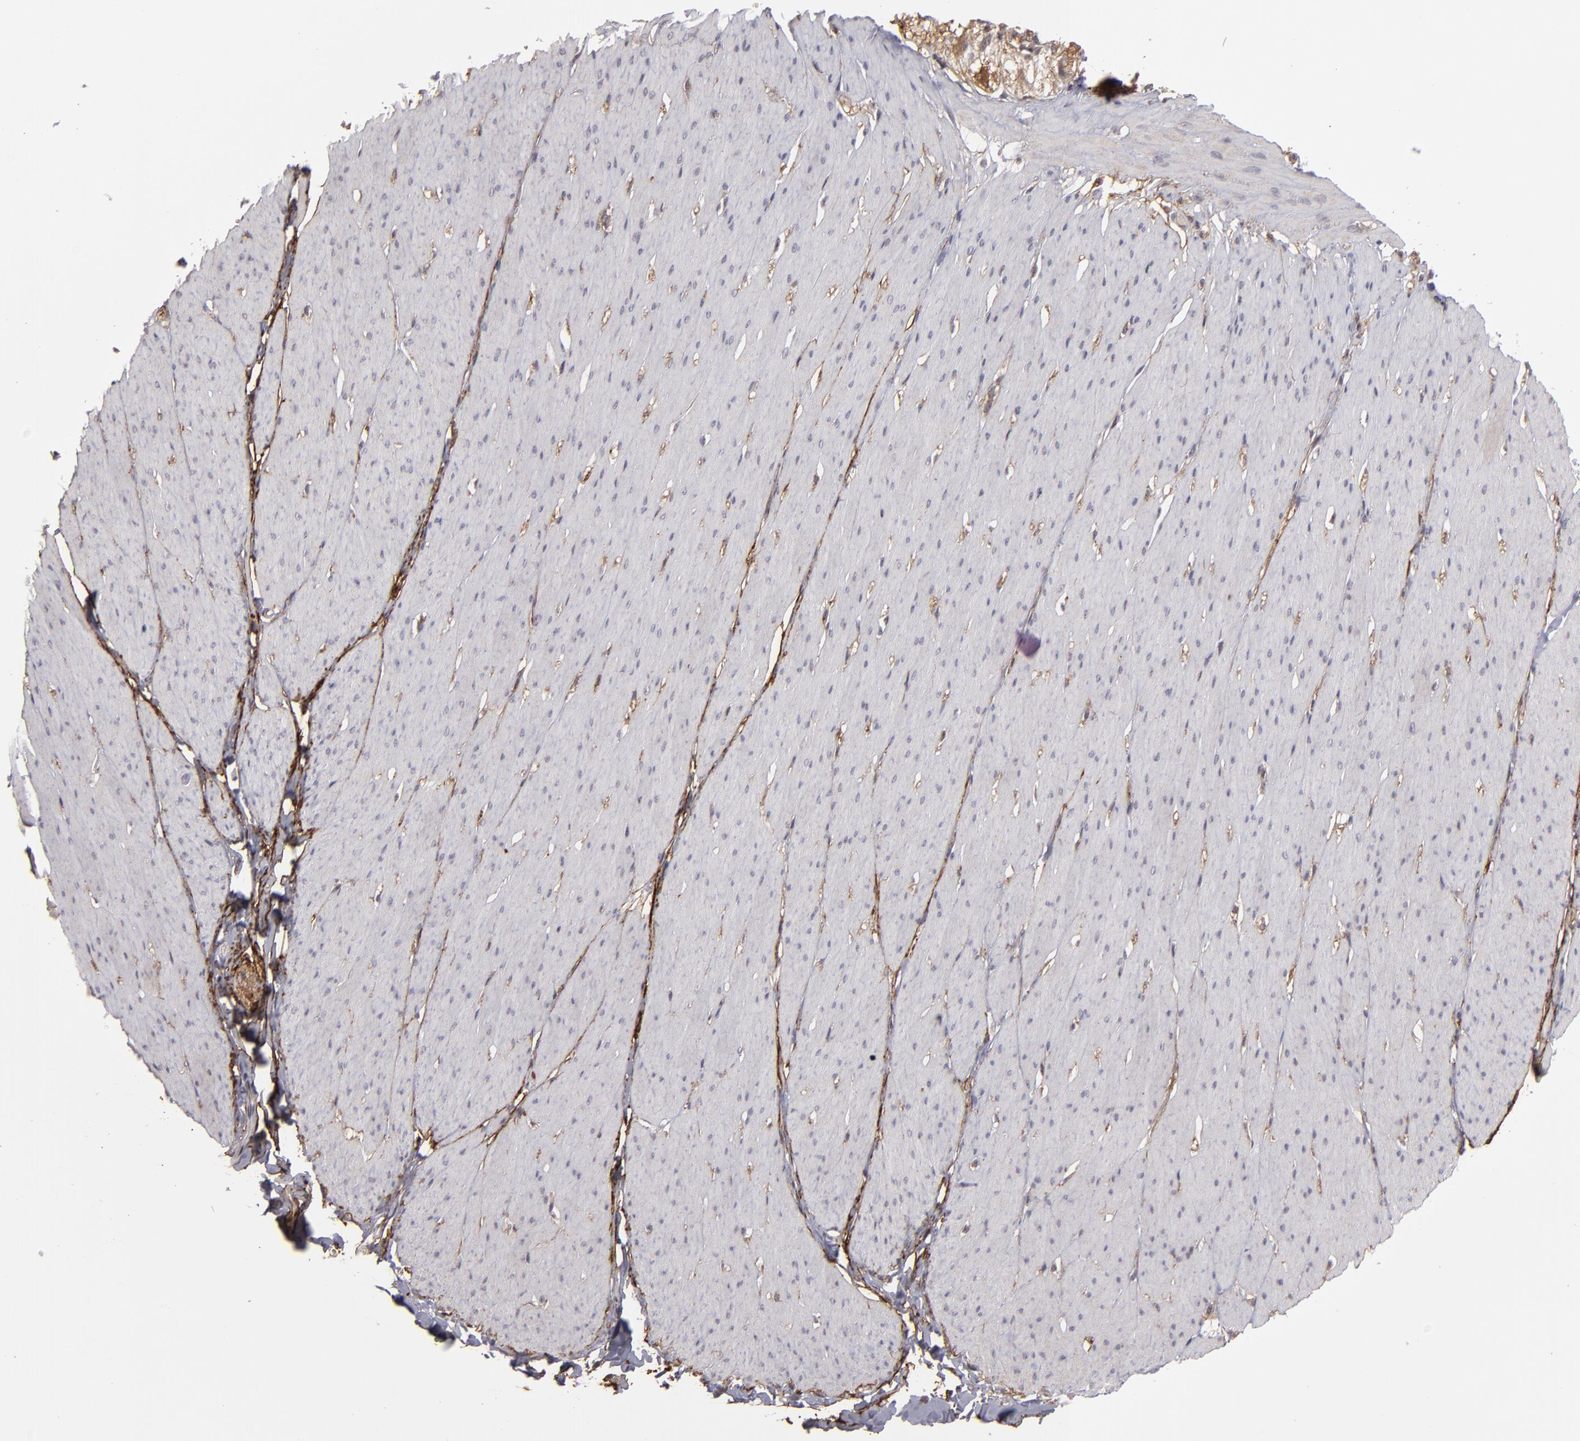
{"staining": {"intensity": "weak", "quantity": ">75%", "location": "cytoplasmic/membranous"}, "tissue": "smooth muscle", "cell_type": "Smooth muscle cells", "image_type": "normal", "snomed": [{"axis": "morphology", "description": "Normal tissue, NOS"}, {"axis": "topography", "description": "Smooth muscle"}, {"axis": "topography", "description": "Colon"}], "caption": "Smooth muscle stained with immunohistochemistry (IHC) reveals weak cytoplasmic/membranous positivity in approximately >75% of smooth muscle cells. Nuclei are stained in blue.", "gene": "CD55", "patient": {"sex": "male", "age": 67}}